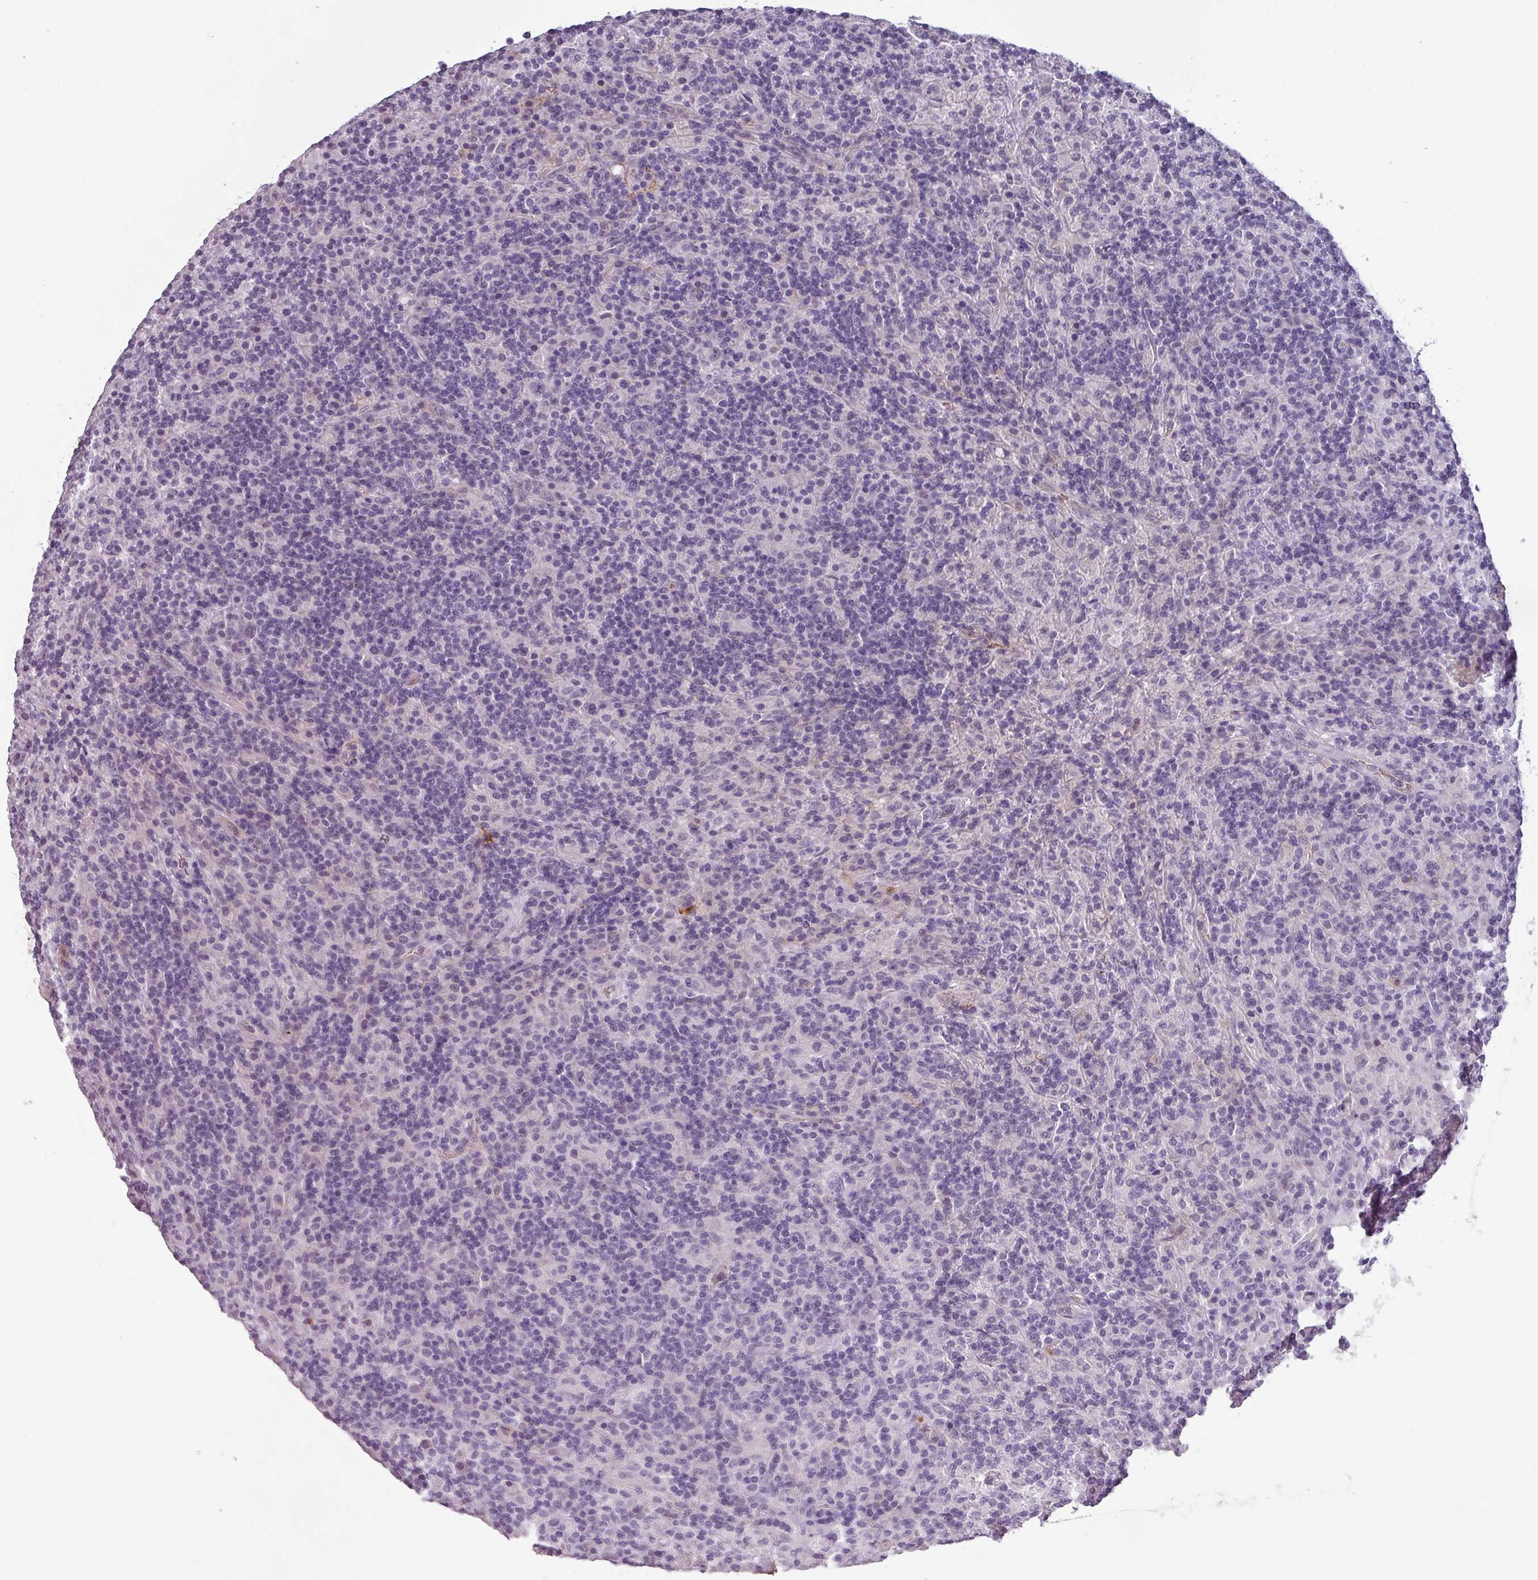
{"staining": {"intensity": "negative", "quantity": "none", "location": "none"}, "tissue": "lymphoma", "cell_type": "Tumor cells", "image_type": "cancer", "snomed": [{"axis": "morphology", "description": "Hodgkin's disease, NOS"}, {"axis": "topography", "description": "Lymph node"}], "caption": "Hodgkin's disease stained for a protein using immunohistochemistry (IHC) displays no staining tumor cells.", "gene": "AREL1", "patient": {"sex": "male", "age": 70}}